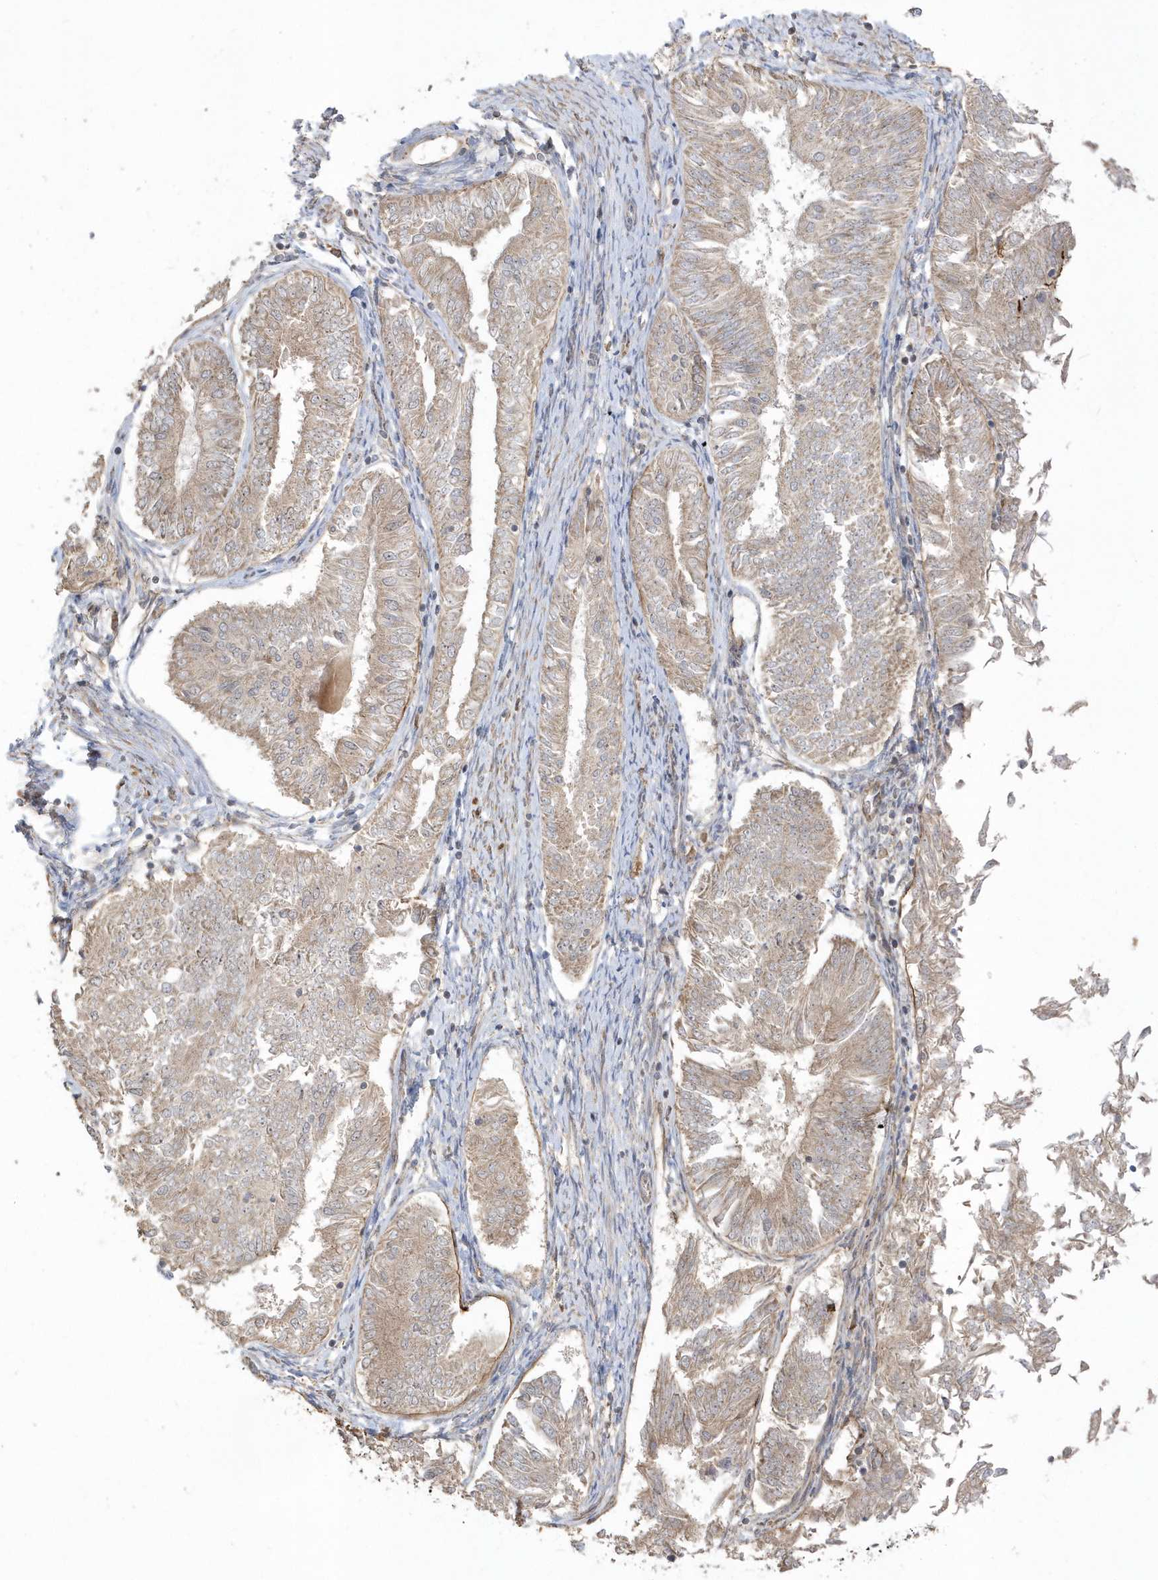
{"staining": {"intensity": "weak", "quantity": "25%-75%", "location": "cytoplasmic/membranous"}, "tissue": "endometrial cancer", "cell_type": "Tumor cells", "image_type": "cancer", "snomed": [{"axis": "morphology", "description": "Adenocarcinoma, NOS"}, {"axis": "topography", "description": "Endometrium"}], "caption": "Endometrial adenocarcinoma was stained to show a protein in brown. There is low levels of weak cytoplasmic/membranous expression in approximately 25%-75% of tumor cells. The protein of interest is stained brown, and the nuclei are stained in blue (DAB IHC with brightfield microscopy, high magnification).", "gene": "ECM2", "patient": {"sex": "female", "age": 58}}